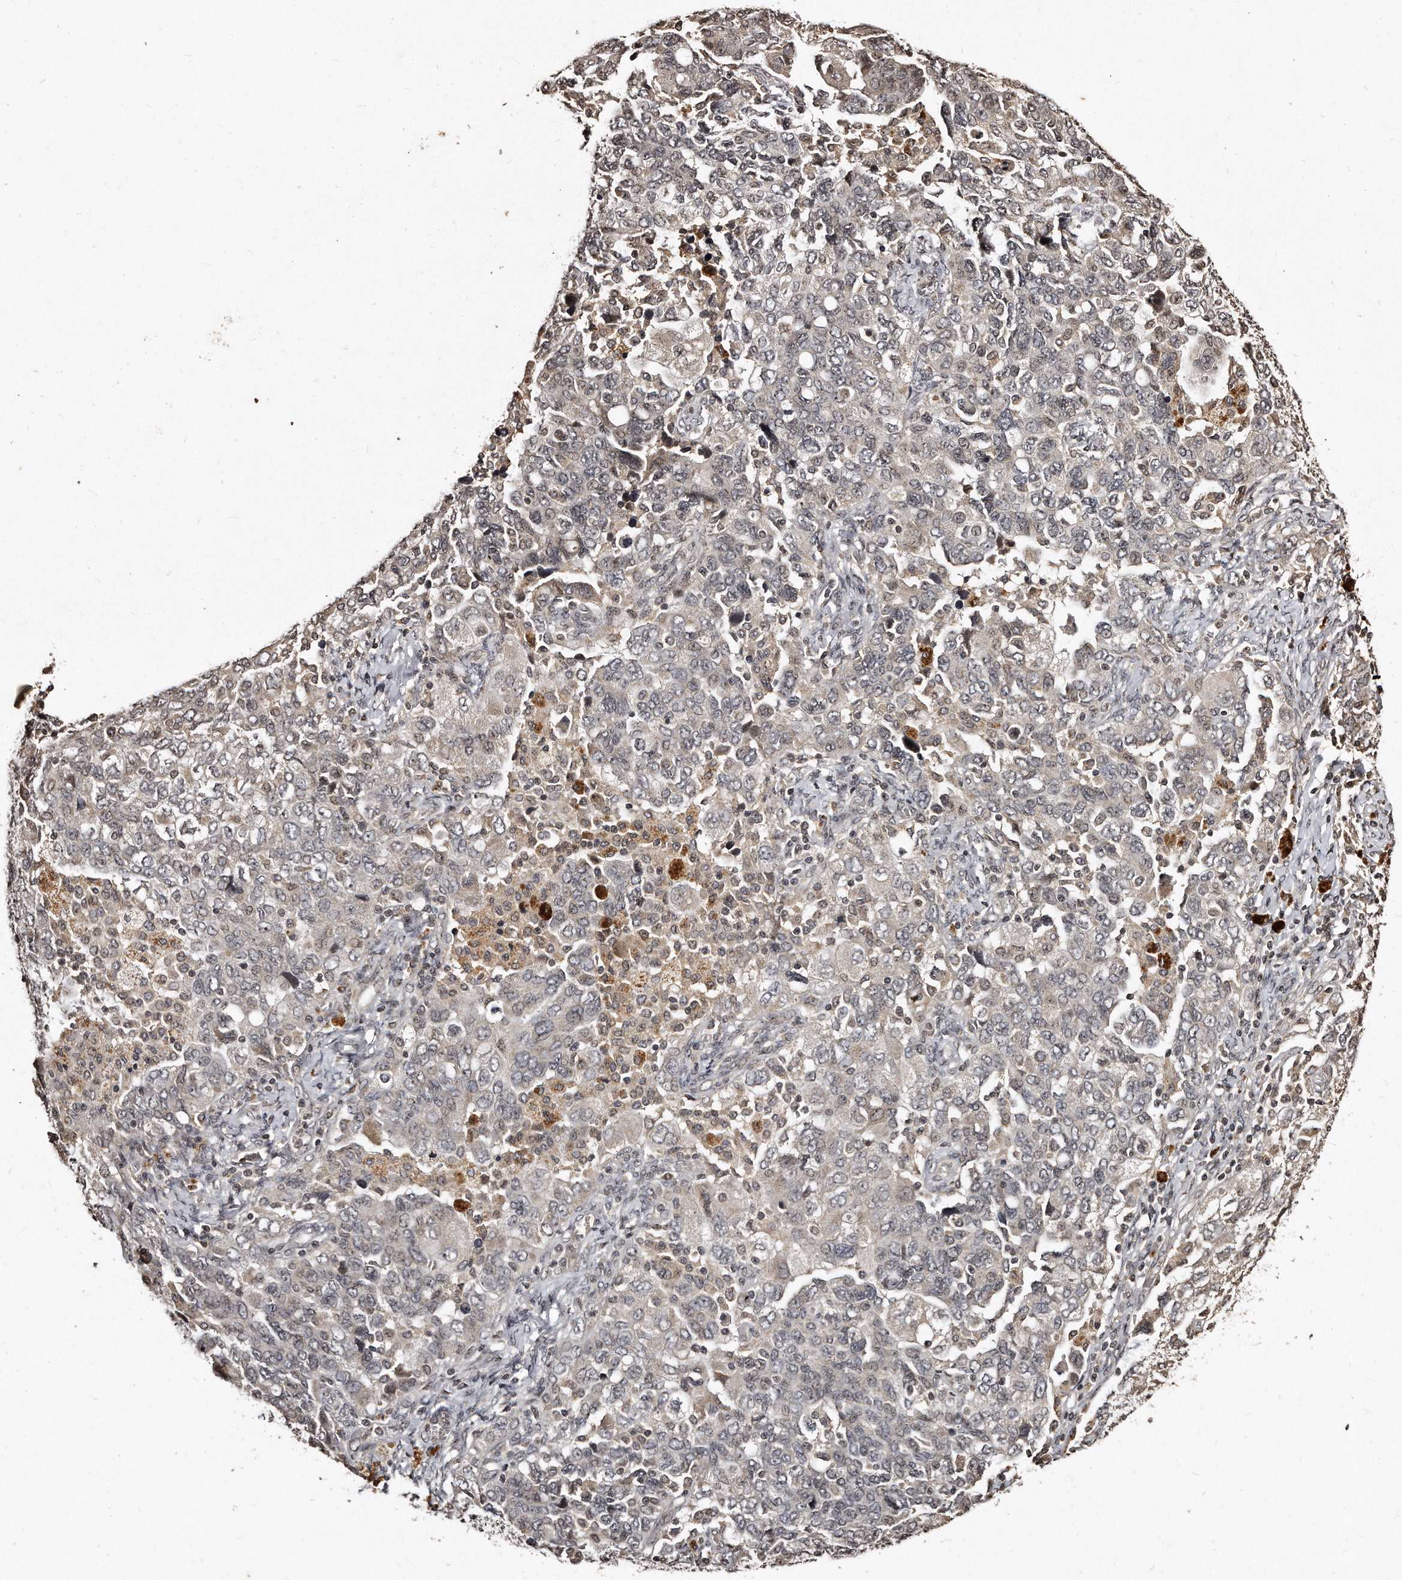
{"staining": {"intensity": "weak", "quantity": "<25%", "location": "cytoplasmic/membranous,nuclear"}, "tissue": "ovarian cancer", "cell_type": "Tumor cells", "image_type": "cancer", "snomed": [{"axis": "morphology", "description": "Carcinoma, NOS"}, {"axis": "morphology", "description": "Cystadenocarcinoma, serous, NOS"}, {"axis": "topography", "description": "Ovary"}], "caption": "Tumor cells show no significant positivity in ovarian cancer.", "gene": "TSHR", "patient": {"sex": "female", "age": 69}}